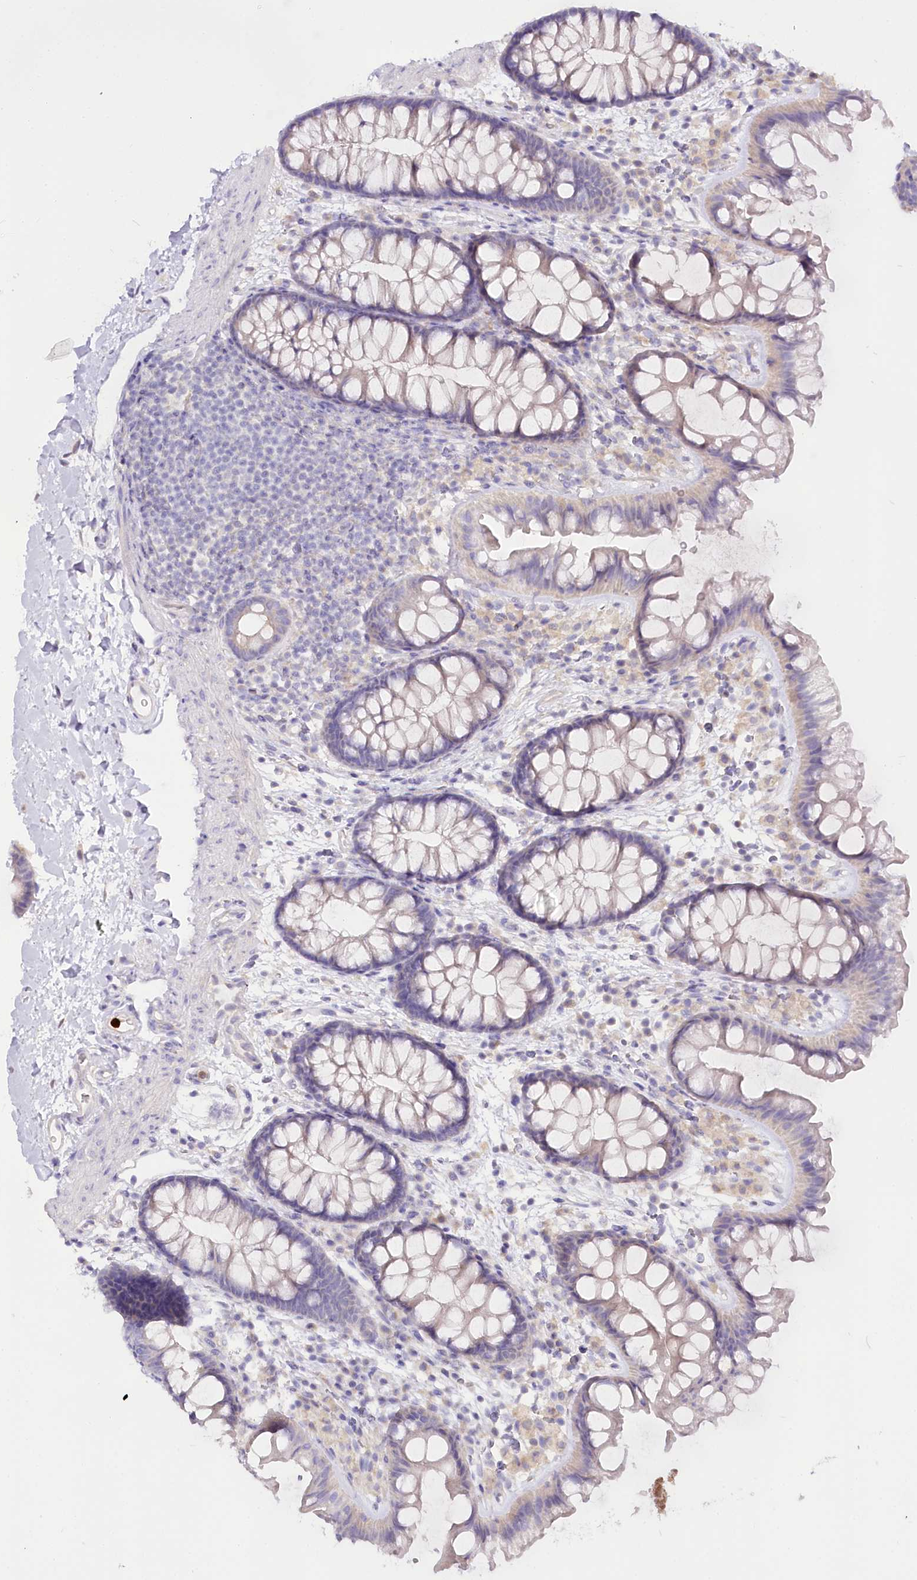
{"staining": {"intensity": "negative", "quantity": "none", "location": "none"}, "tissue": "colon", "cell_type": "Endothelial cells", "image_type": "normal", "snomed": [{"axis": "morphology", "description": "Normal tissue, NOS"}, {"axis": "topography", "description": "Colon"}], "caption": "This is an IHC micrograph of benign human colon. There is no positivity in endothelial cells.", "gene": "DPYD", "patient": {"sex": "female", "age": 62}}